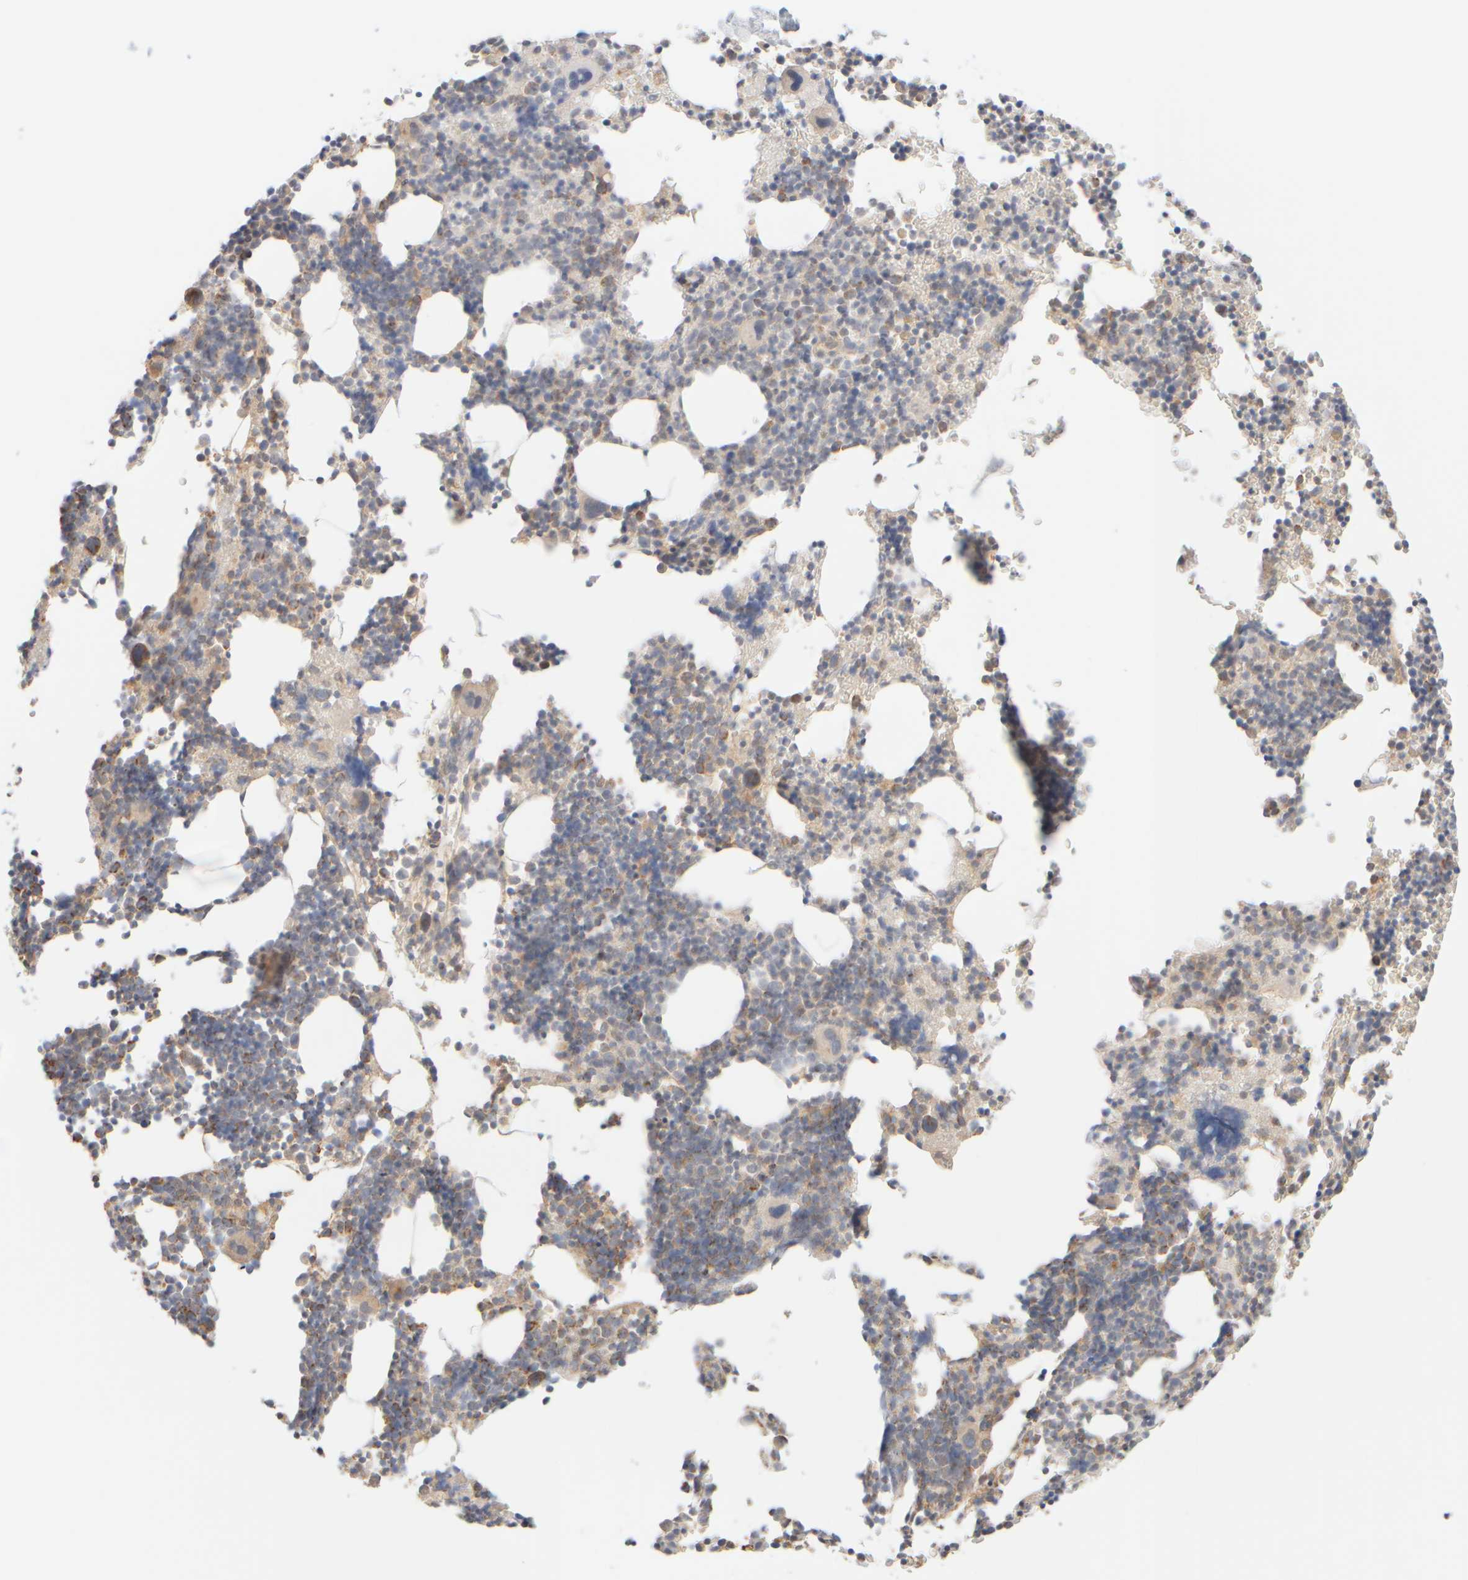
{"staining": {"intensity": "strong", "quantity": "<25%", "location": "cytoplasmic/membranous"}, "tissue": "bone marrow", "cell_type": "Hematopoietic cells", "image_type": "normal", "snomed": [{"axis": "morphology", "description": "Normal tissue, NOS"}, {"axis": "morphology", "description": "Inflammation, NOS"}, {"axis": "topography", "description": "Bone marrow"}], "caption": "Protein expression analysis of benign bone marrow demonstrates strong cytoplasmic/membranous expression in approximately <25% of hematopoietic cells.", "gene": "APBB2", "patient": {"sex": "male", "age": 31}}